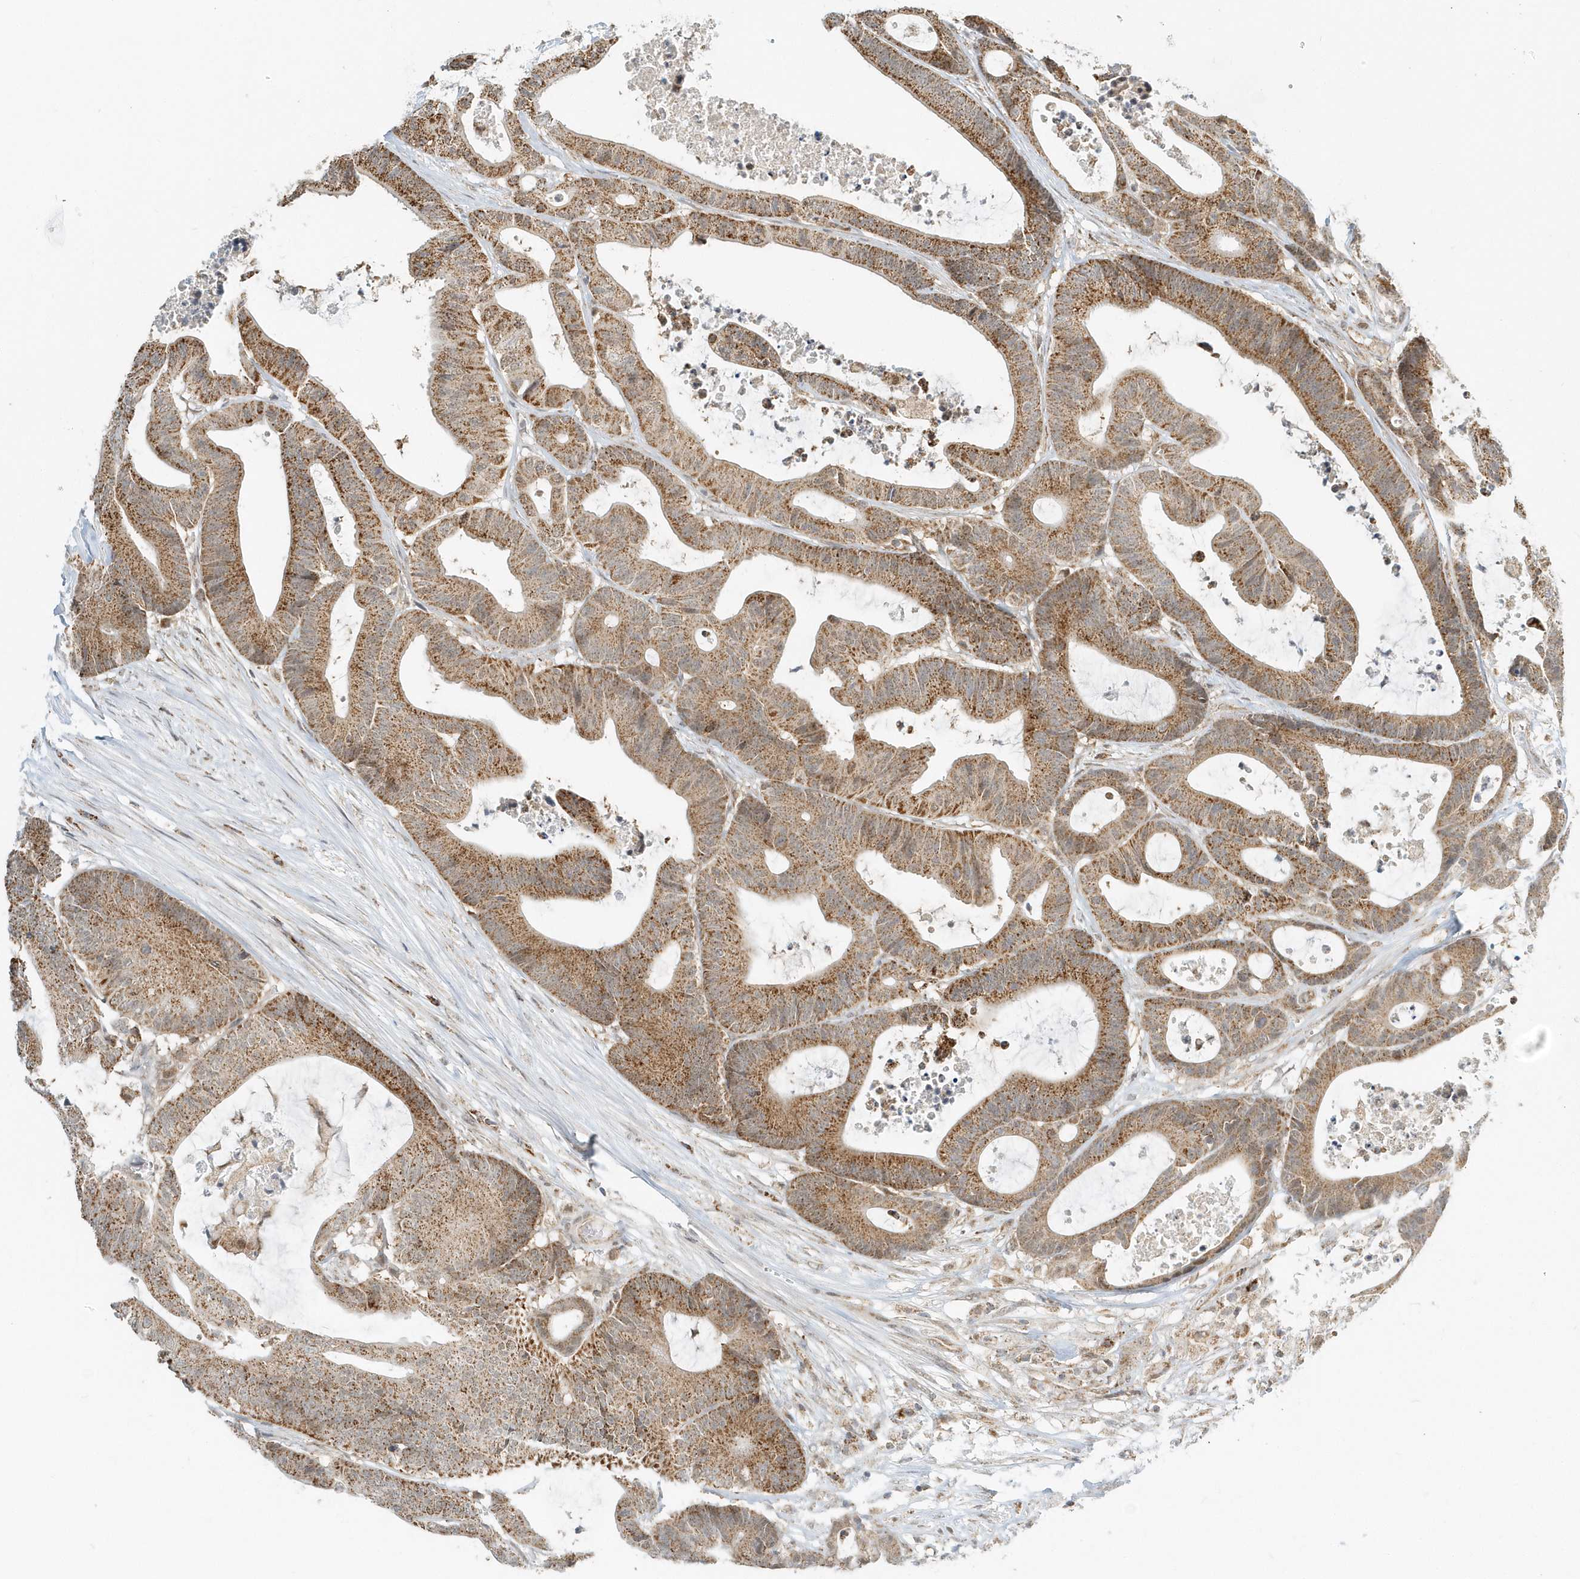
{"staining": {"intensity": "moderate", "quantity": ">75%", "location": "cytoplasmic/membranous"}, "tissue": "colorectal cancer", "cell_type": "Tumor cells", "image_type": "cancer", "snomed": [{"axis": "morphology", "description": "Adenocarcinoma, NOS"}, {"axis": "topography", "description": "Colon"}], "caption": "Colorectal cancer tissue reveals moderate cytoplasmic/membranous staining in about >75% of tumor cells, visualized by immunohistochemistry.", "gene": "PSMD6", "patient": {"sex": "female", "age": 84}}